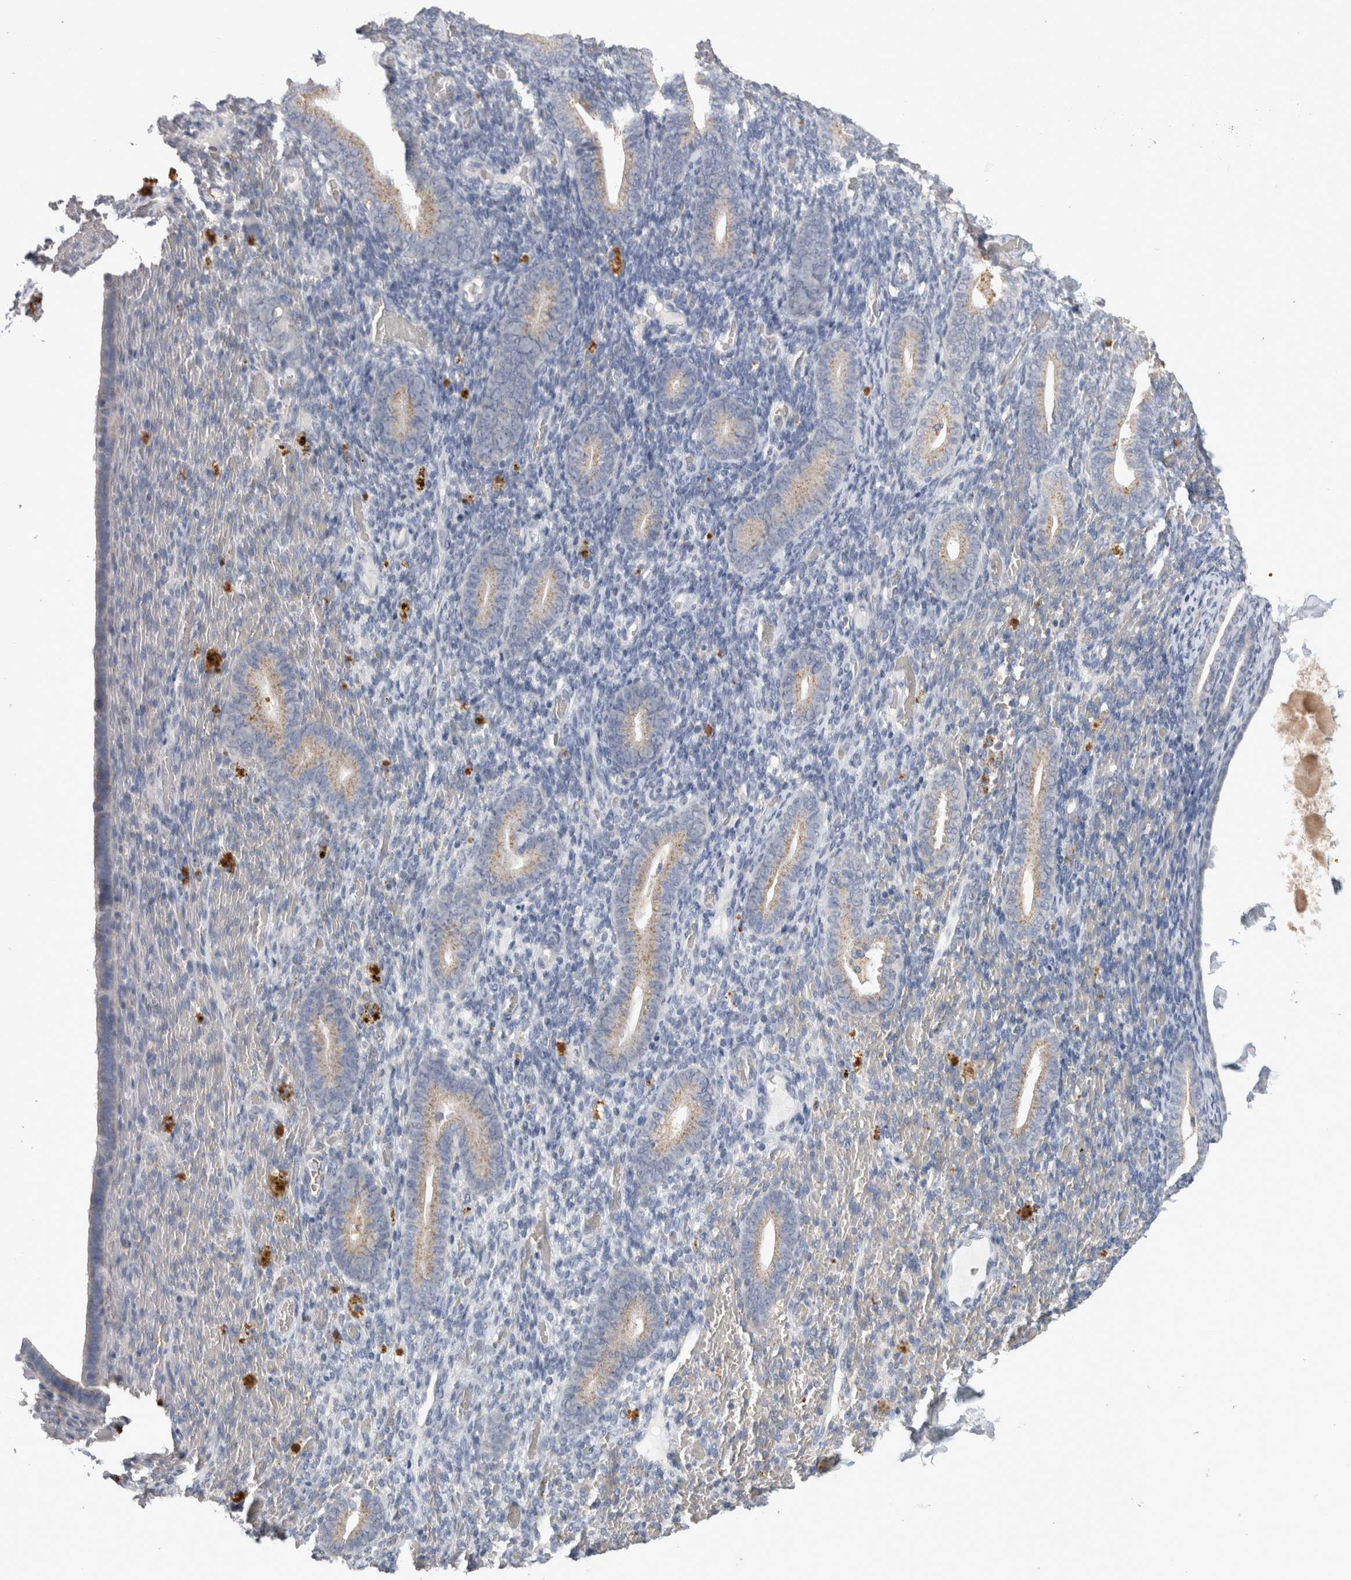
{"staining": {"intensity": "weak", "quantity": "25%-75%", "location": "cytoplasmic/membranous"}, "tissue": "endometrium", "cell_type": "Cells in endometrial stroma", "image_type": "normal", "snomed": [{"axis": "morphology", "description": "Normal tissue, NOS"}, {"axis": "topography", "description": "Endometrium"}], "caption": "Normal endometrium reveals weak cytoplasmic/membranous positivity in about 25%-75% of cells in endometrial stroma, visualized by immunohistochemistry.", "gene": "CNTFR", "patient": {"sex": "female", "age": 51}}